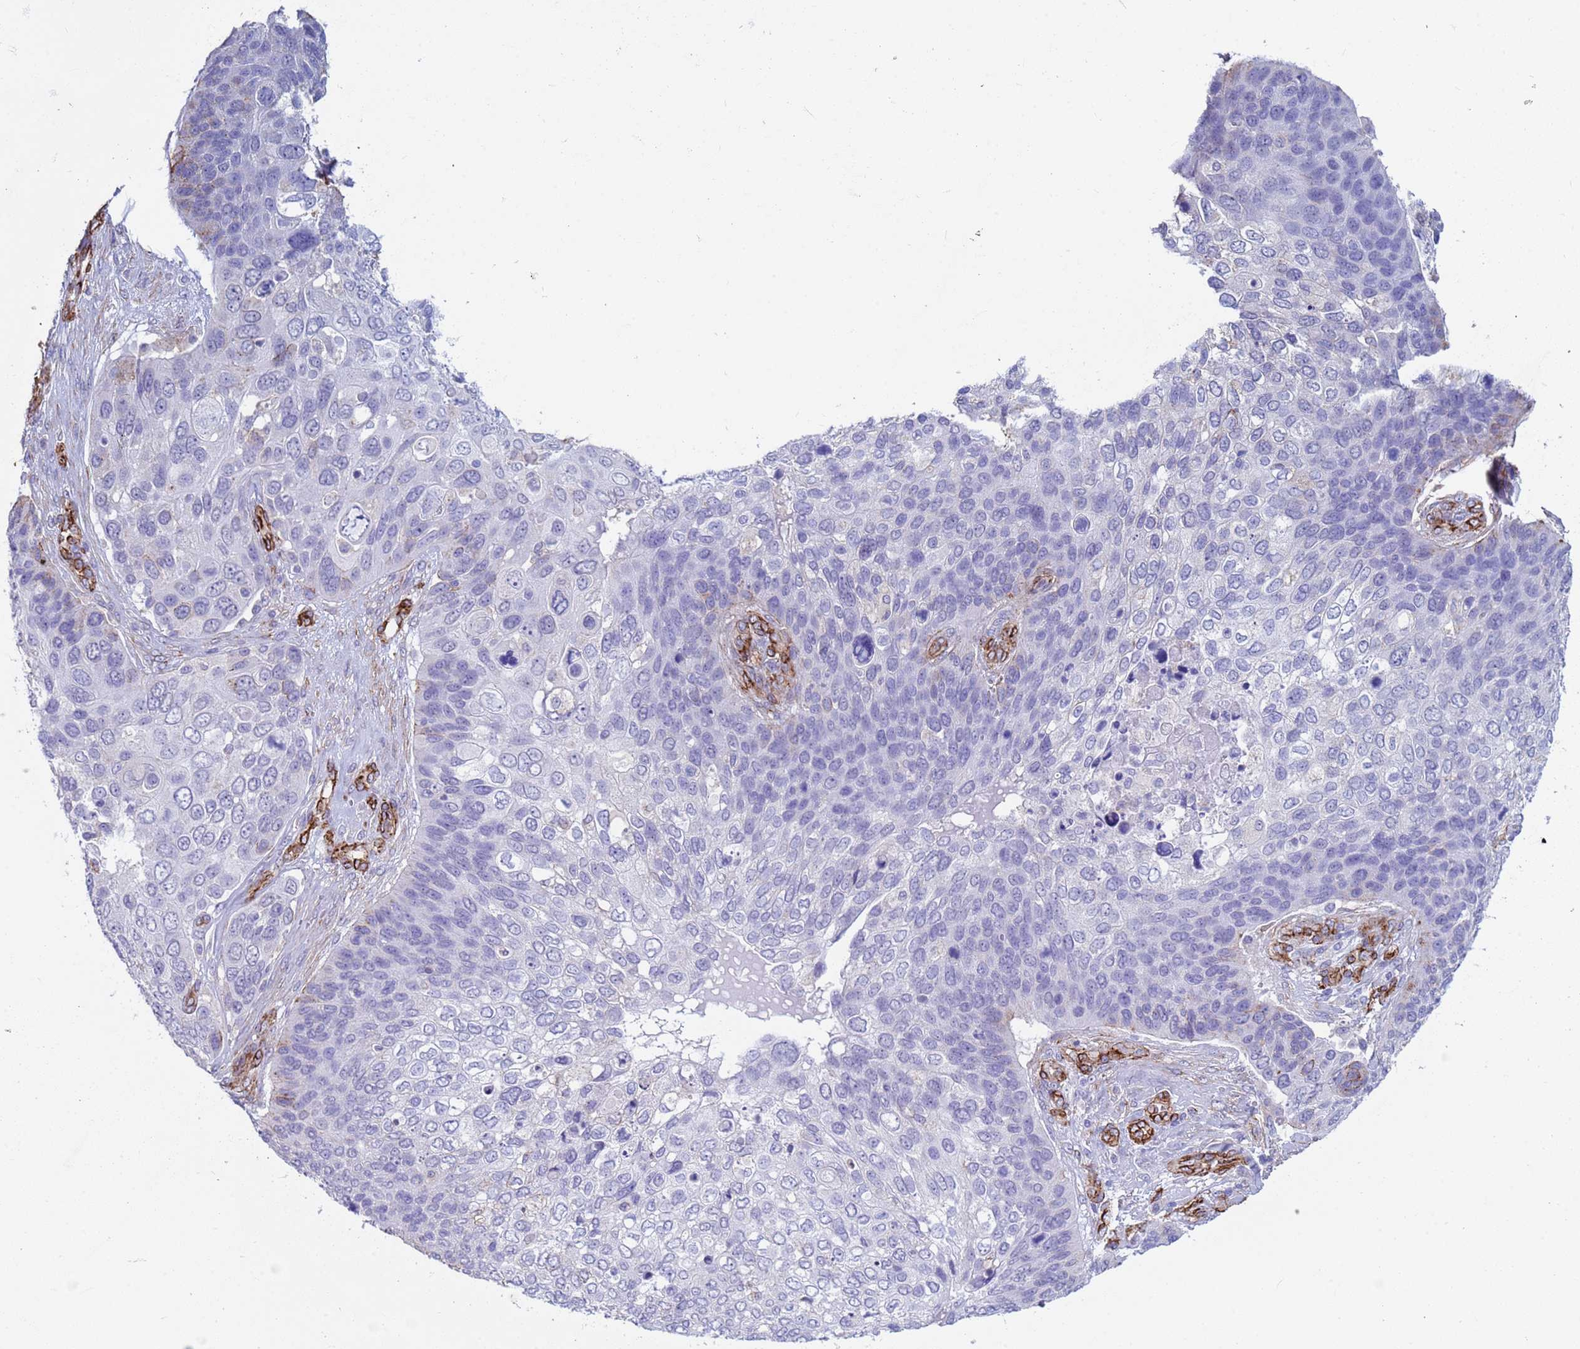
{"staining": {"intensity": "moderate", "quantity": "<25%", "location": "cytoplasmic/membranous"}, "tissue": "skin cancer", "cell_type": "Tumor cells", "image_type": "cancer", "snomed": [{"axis": "morphology", "description": "Basal cell carcinoma"}, {"axis": "topography", "description": "Skin"}], "caption": "Basal cell carcinoma (skin) stained with DAB (3,3'-diaminobenzidine) immunohistochemistry demonstrates low levels of moderate cytoplasmic/membranous staining in about <25% of tumor cells.", "gene": "GASK1A", "patient": {"sex": "female", "age": 74}}